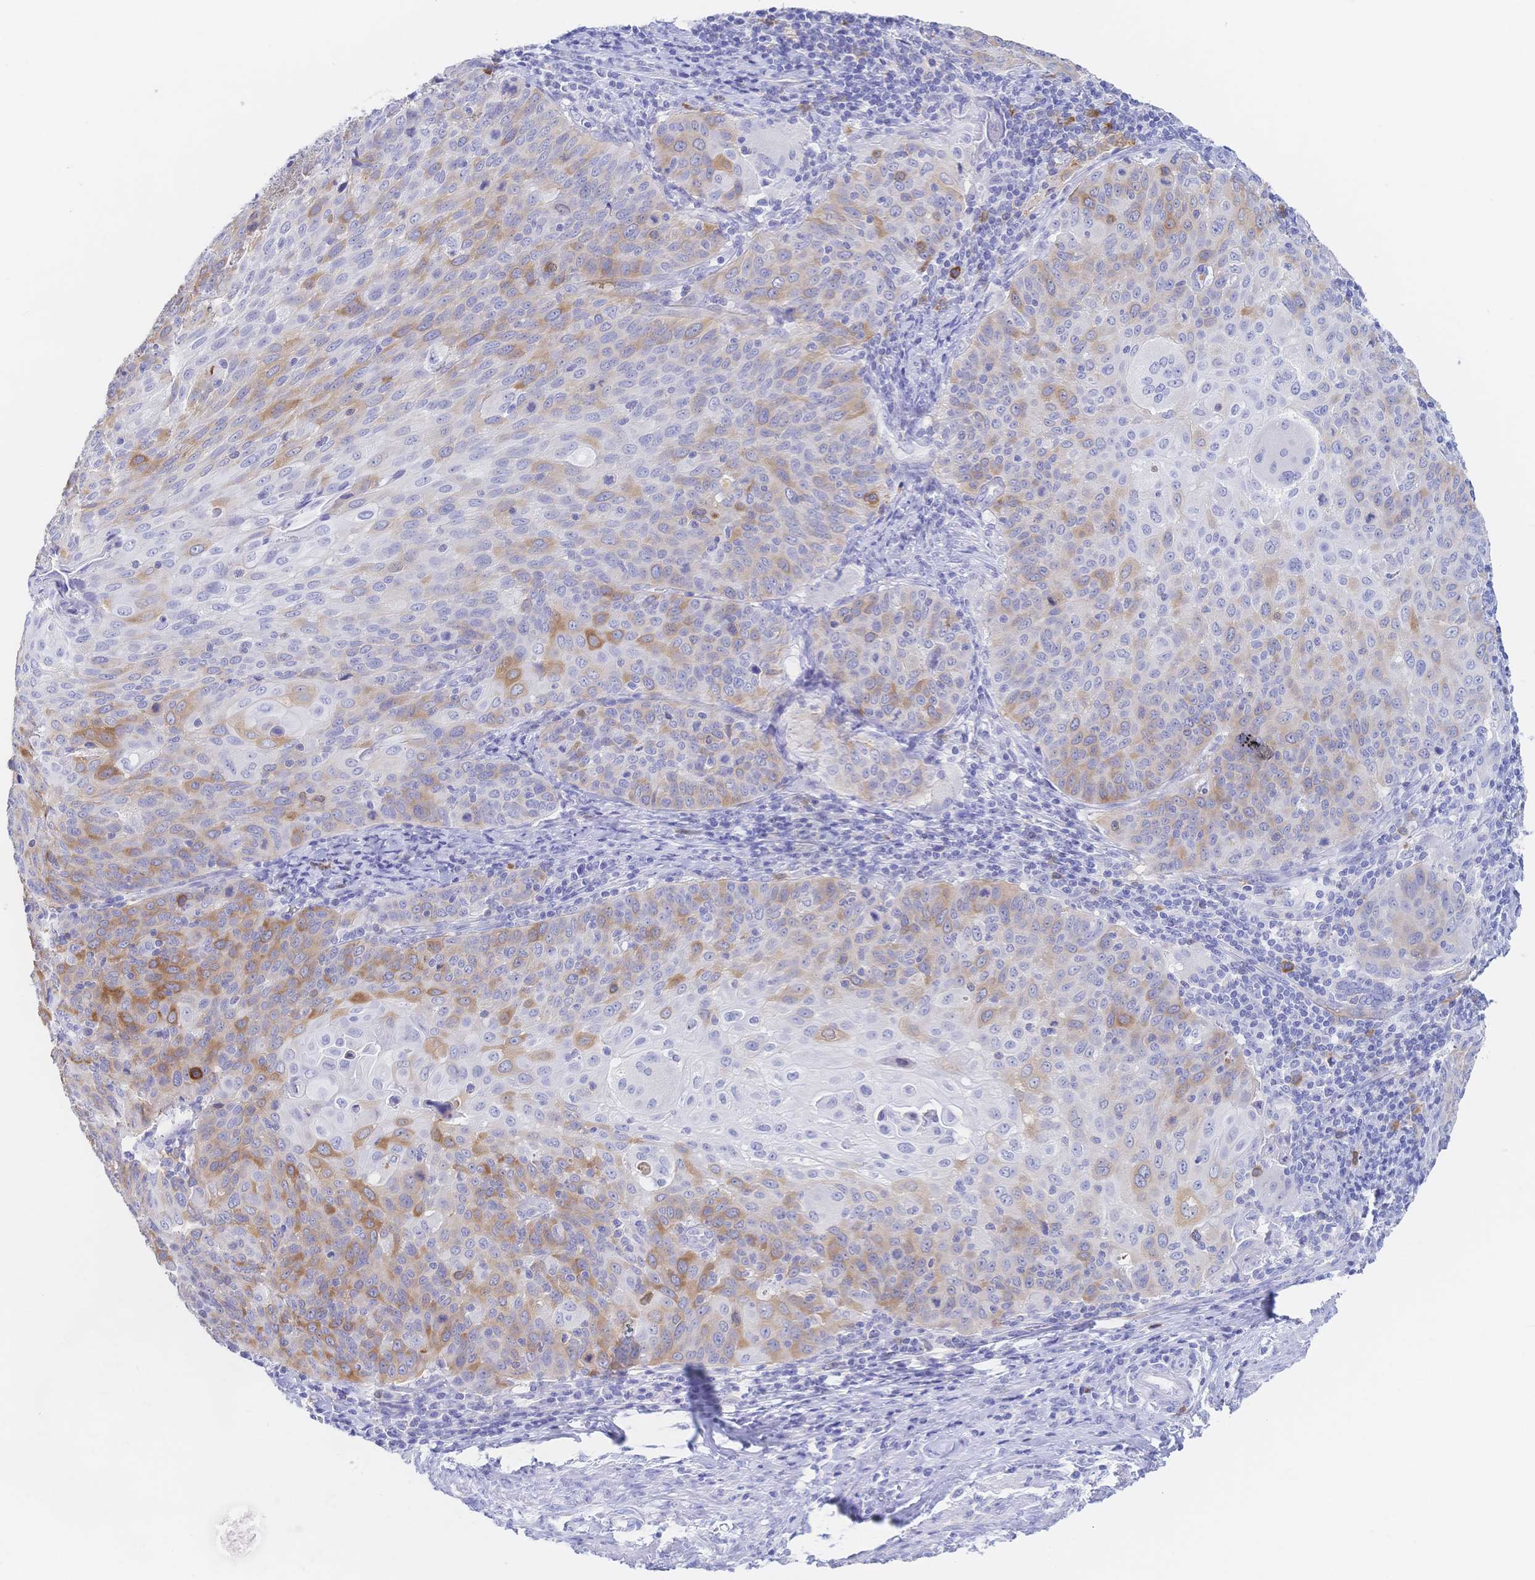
{"staining": {"intensity": "weak", "quantity": "25%-75%", "location": "cytoplasmic/membranous"}, "tissue": "cervical cancer", "cell_type": "Tumor cells", "image_type": "cancer", "snomed": [{"axis": "morphology", "description": "Squamous cell carcinoma, NOS"}, {"axis": "topography", "description": "Cervix"}], "caption": "IHC micrograph of neoplastic tissue: cervical squamous cell carcinoma stained using IHC displays low levels of weak protein expression localized specifically in the cytoplasmic/membranous of tumor cells, appearing as a cytoplasmic/membranous brown color.", "gene": "RRM1", "patient": {"sex": "female", "age": 65}}